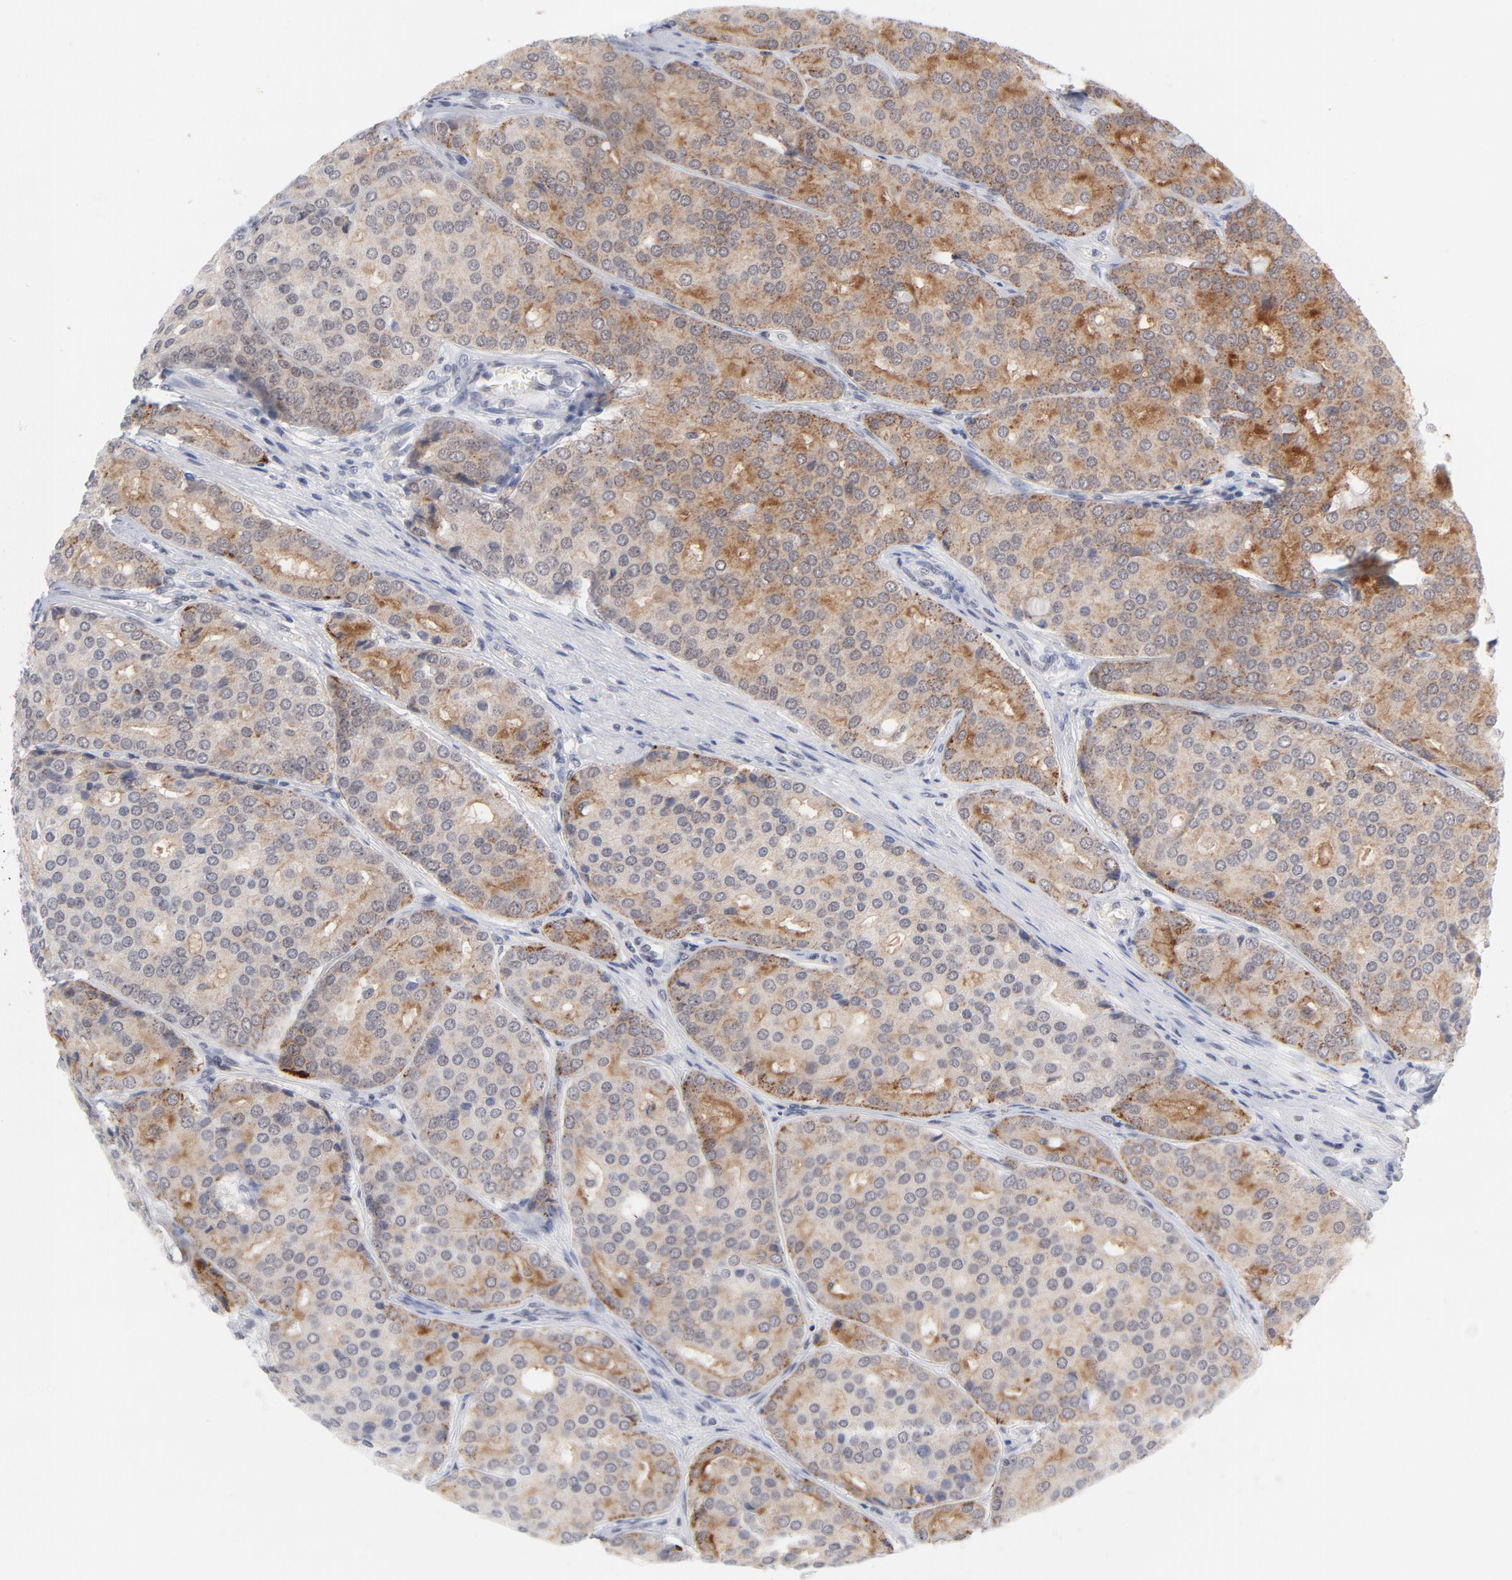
{"staining": {"intensity": "weak", "quantity": "25%-75%", "location": "cytoplasmic/membranous"}, "tissue": "prostate cancer", "cell_type": "Tumor cells", "image_type": "cancer", "snomed": [{"axis": "morphology", "description": "Adenocarcinoma, High grade"}, {"axis": "topography", "description": "Prostate"}], "caption": "Prostate cancer stained with a protein marker exhibits weak staining in tumor cells.", "gene": "BAP1", "patient": {"sex": "male", "age": 64}}